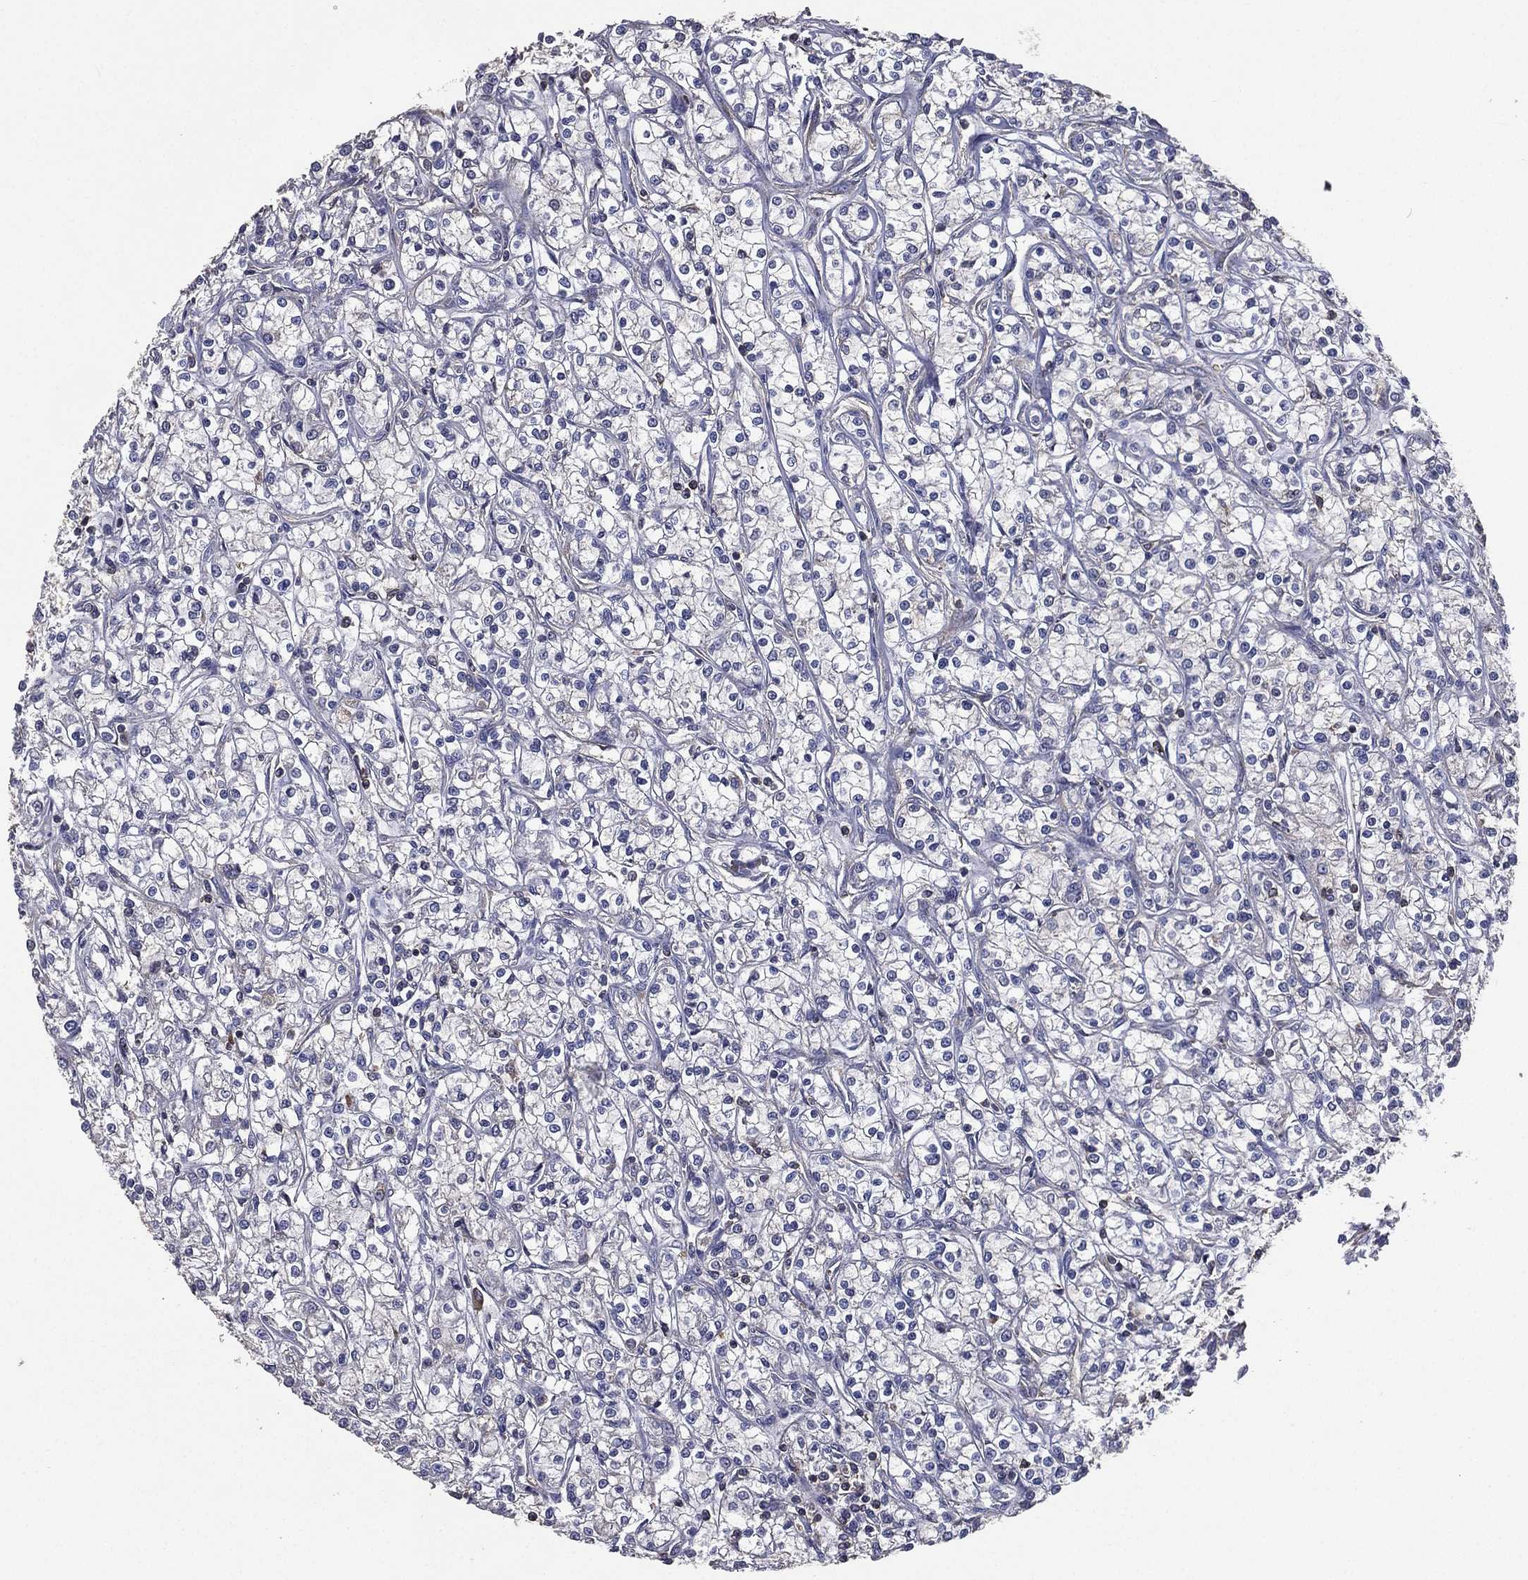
{"staining": {"intensity": "negative", "quantity": "none", "location": "none"}, "tissue": "renal cancer", "cell_type": "Tumor cells", "image_type": "cancer", "snomed": [{"axis": "morphology", "description": "Adenocarcinoma, NOS"}, {"axis": "topography", "description": "Kidney"}], "caption": "An immunohistochemistry (IHC) image of renal adenocarcinoma is shown. There is no staining in tumor cells of renal adenocarcinoma.", "gene": "SARS1", "patient": {"sex": "female", "age": 59}}